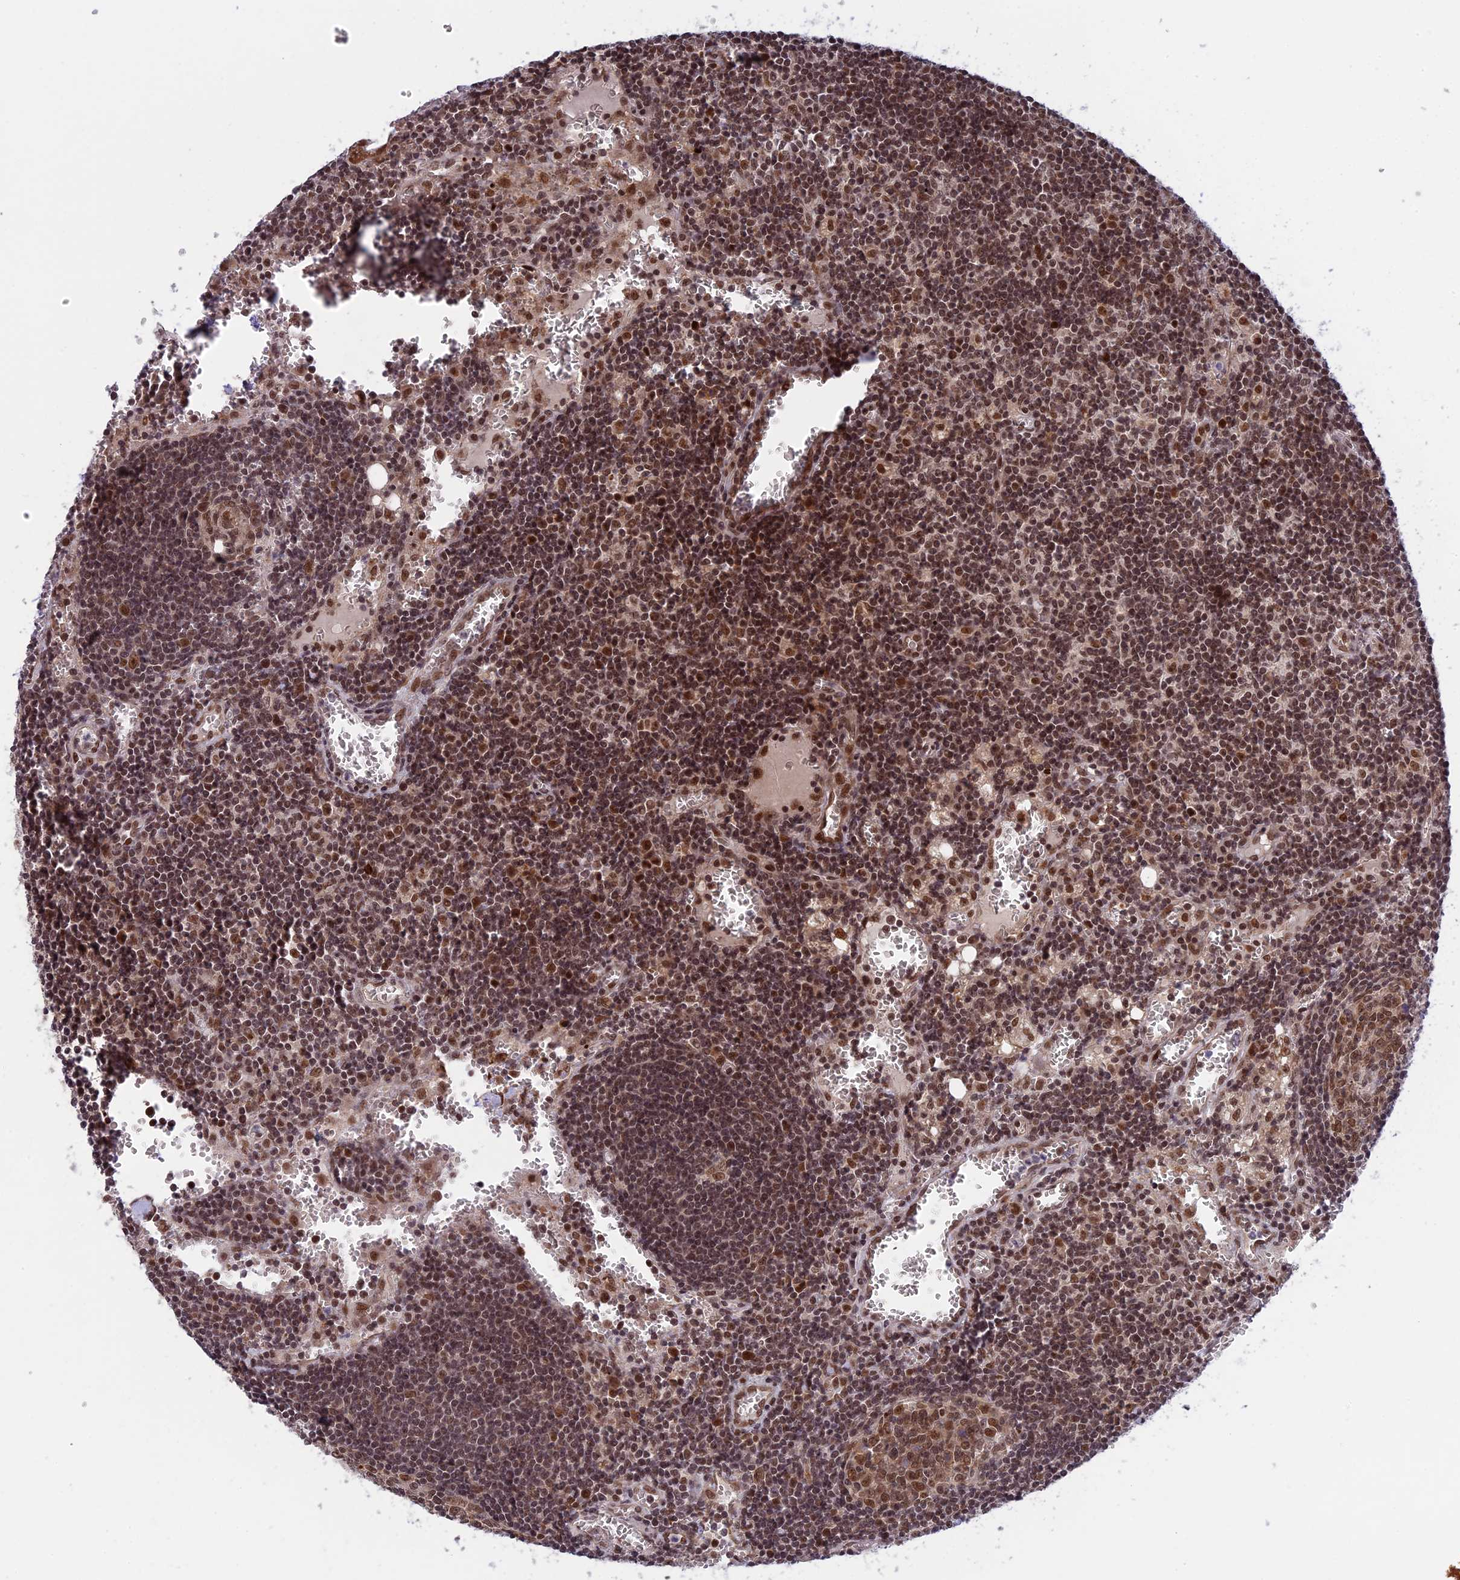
{"staining": {"intensity": "moderate", "quantity": ">75%", "location": "nuclear"}, "tissue": "lymph node", "cell_type": "Germinal center cells", "image_type": "normal", "snomed": [{"axis": "morphology", "description": "Normal tissue, NOS"}, {"axis": "topography", "description": "Lymph node"}], "caption": "Protein positivity by IHC reveals moderate nuclear positivity in approximately >75% of germinal center cells in unremarkable lymph node.", "gene": "POLR2C", "patient": {"sex": "female", "age": 73}}